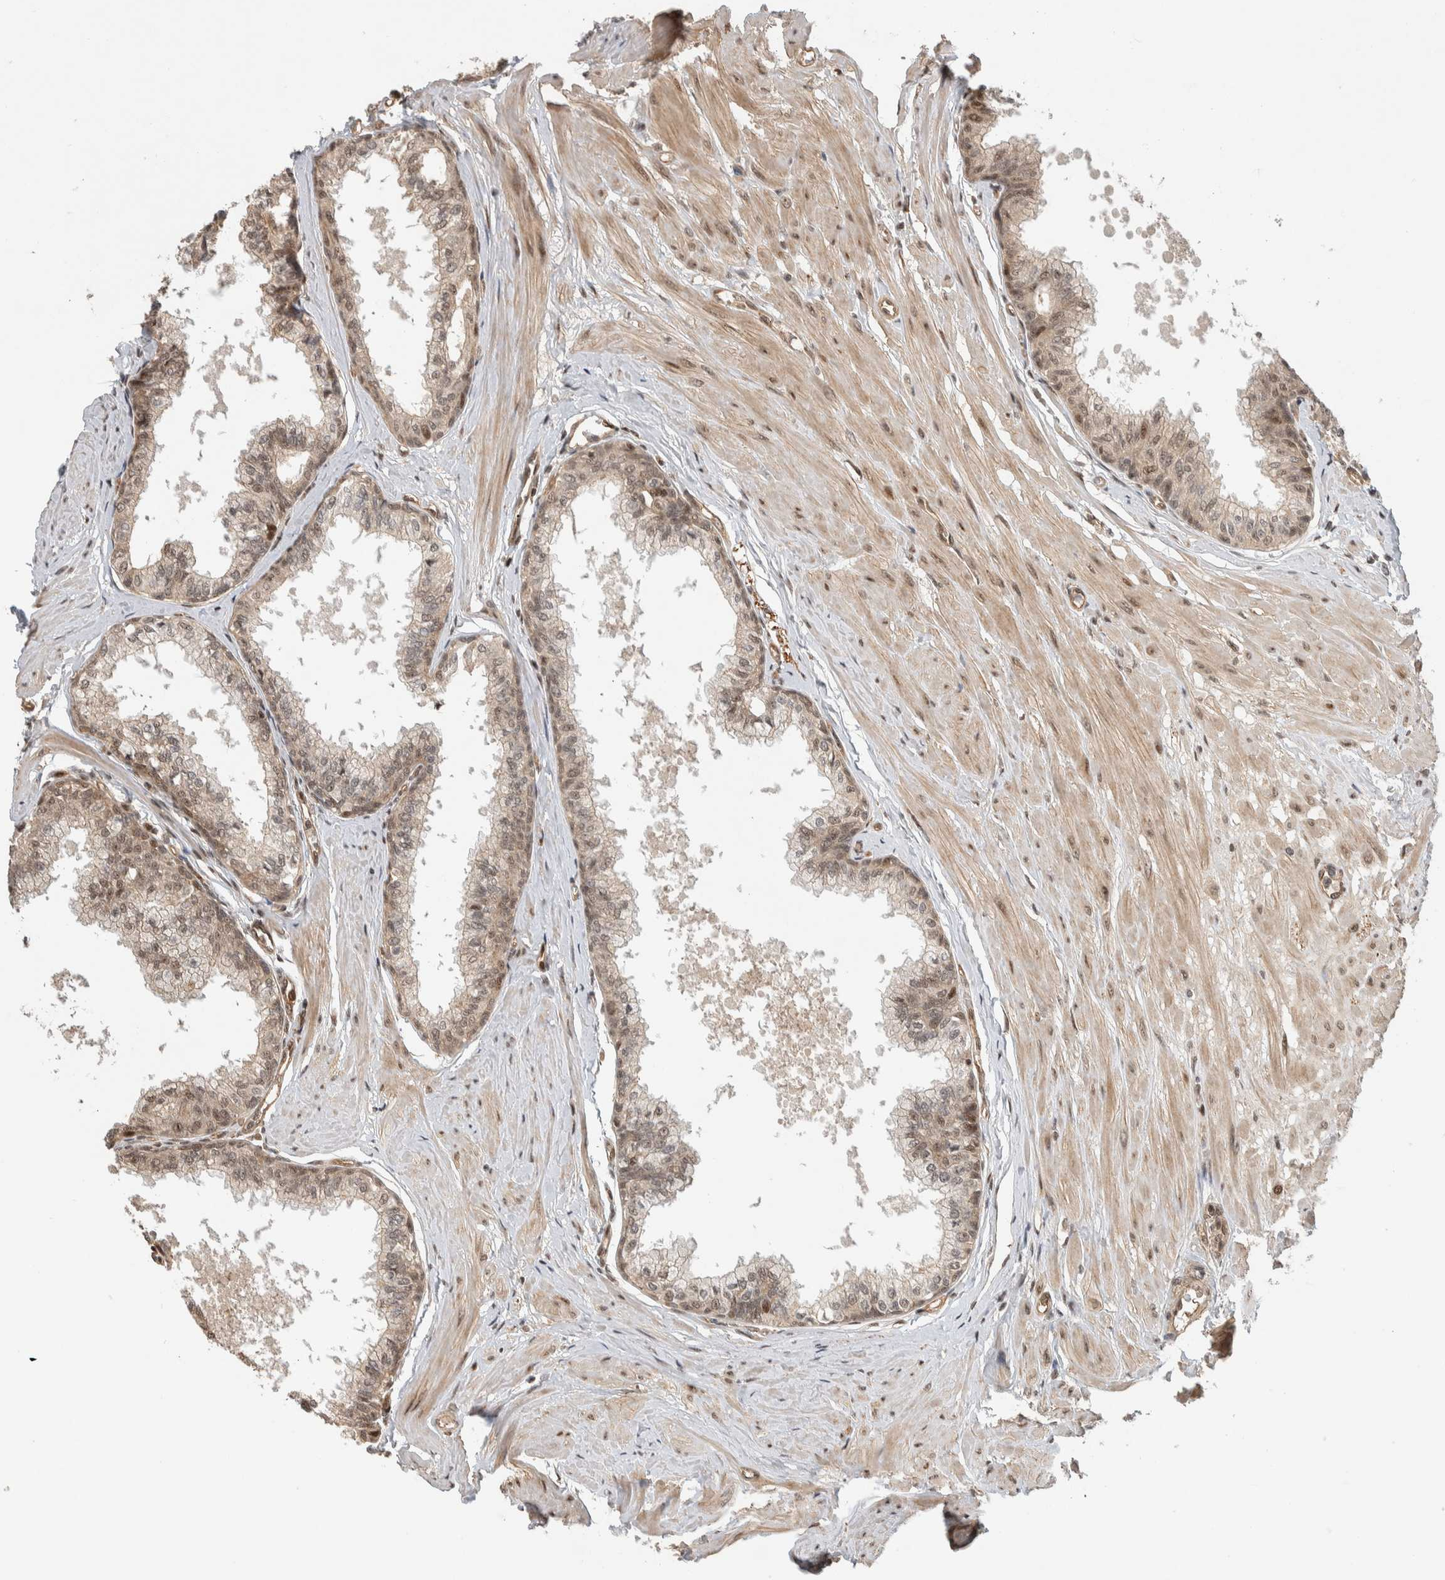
{"staining": {"intensity": "weak", "quantity": ">75%", "location": "cytoplasmic/membranous,nuclear"}, "tissue": "seminal vesicle", "cell_type": "Glandular cells", "image_type": "normal", "snomed": [{"axis": "morphology", "description": "Normal tissue, NOS"}, {"axis": "topography", "description": "Prostate"}, {"axis": "topography", "description": "Seminal veicle"}], "caption": "Immunohistochemical staining of unremarkable seminal vesicle reveals >75% levels of weak cytoplasmic/membranous,nuclear protein staining in about >75% of glandular cells. (DAB IHC with brightfield microscopy, high magnification).", "gene": "TOR1B", "patient": {"sex": "male", "age": 60}}